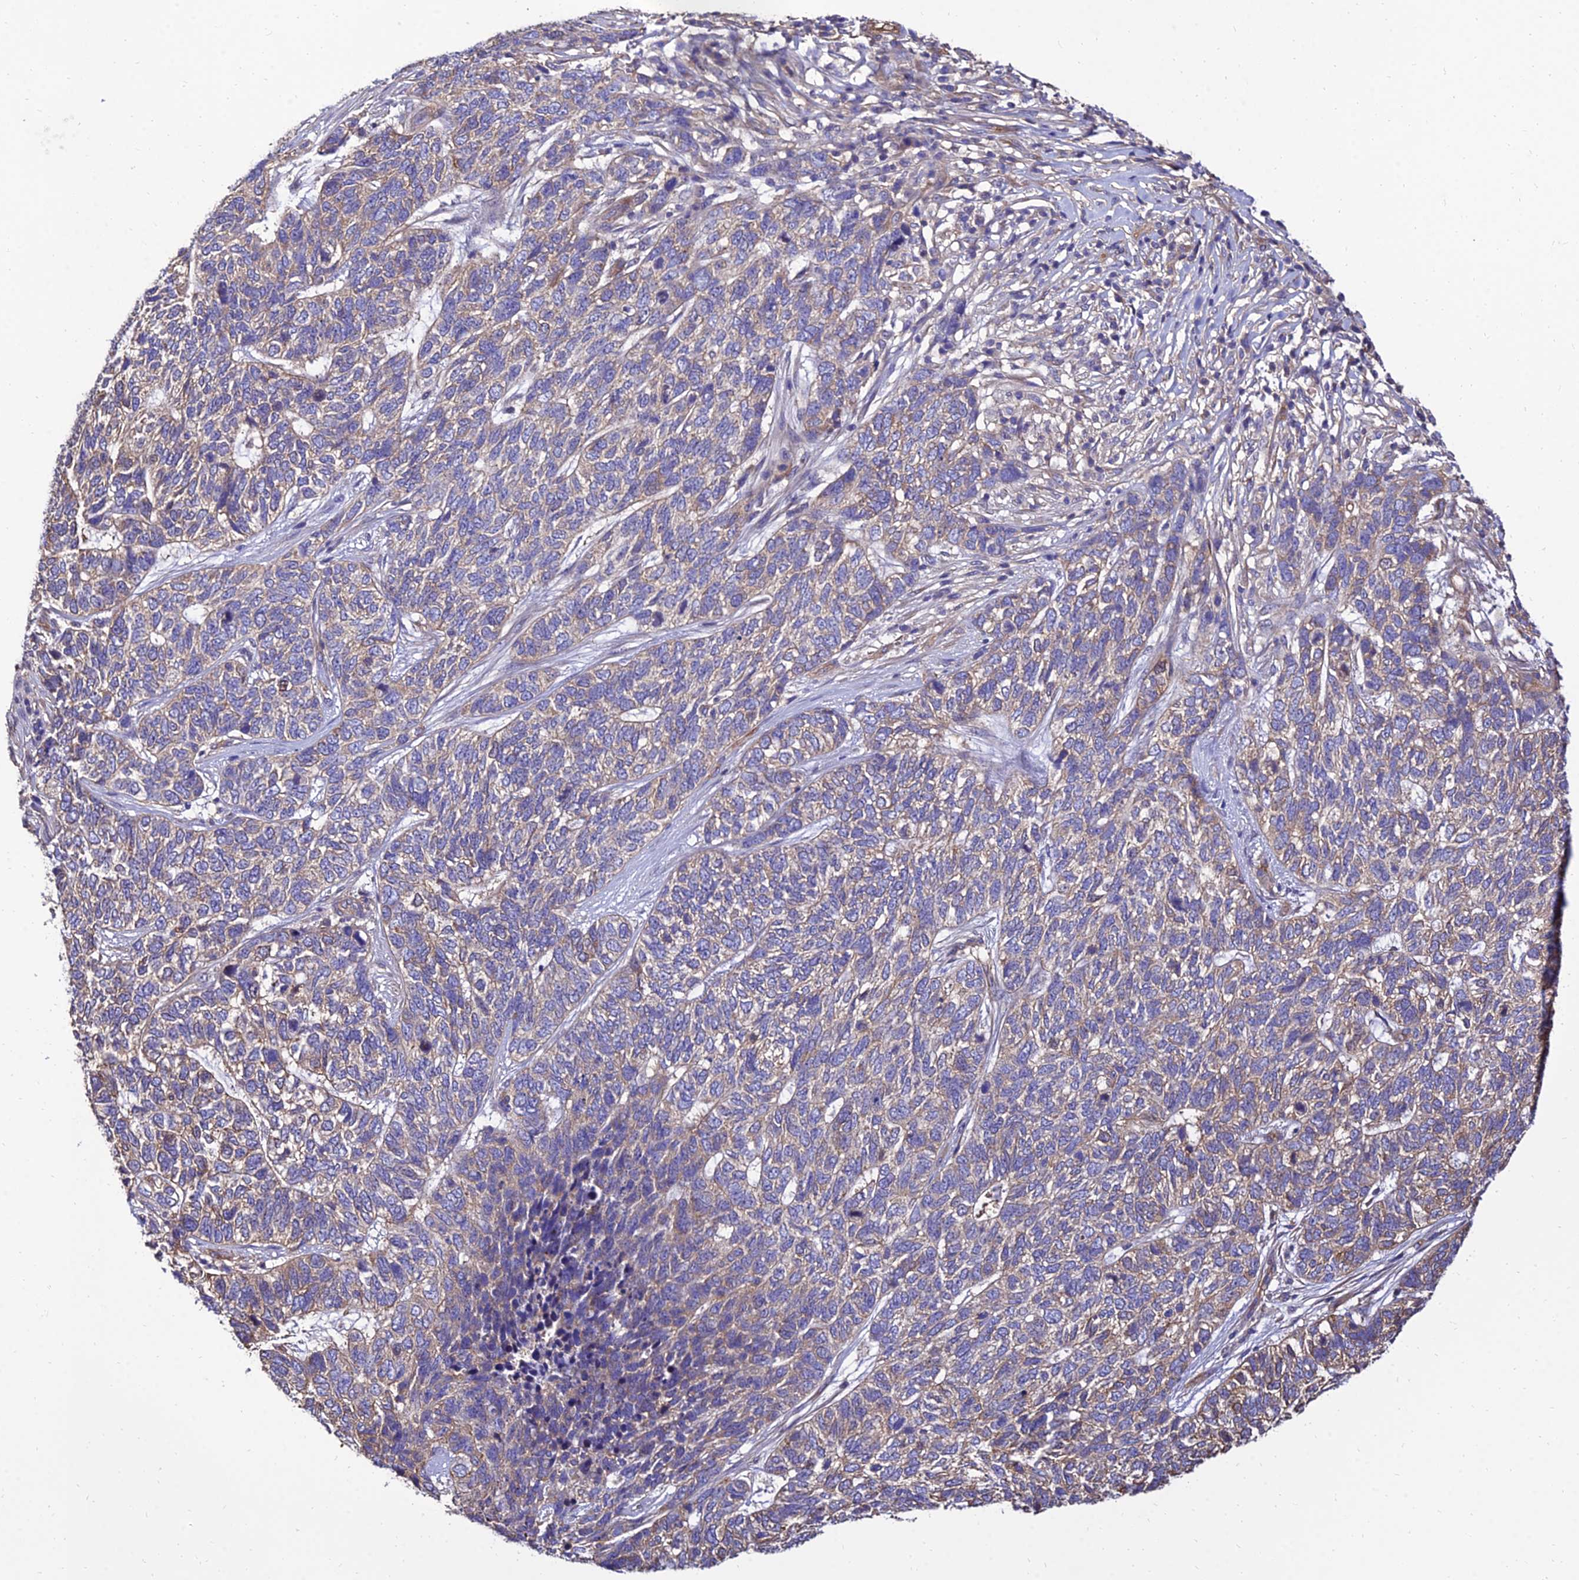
{"staining": {"intensity": "weak", "quantity": "<25%", "location": "cytoplasmic/membranous"}, "tissue": "skin cancer", "cell_type": "Tumor cells", "image_type": "cancer", "snomed": [{"axis": "morphology", "description": "Basal cell carcinoma"}, {"axis": "topography", "description": "Skin"}], "caption": "High magnification brightfield microscopy of basal cell carcinoma (skin) stained with DAB (3,3'-diaminobenzidine) (brown) and counterstained with hematoxylin (blue): tumor cells show no significant staining. Brightfield microscopy of immunohistochemistry stained with DAB (3,3'-diaminobenzidine) (brown) and hematoxylin (blue), captured at high magnification.", "gene": "CALM2", "patient": {"sex": "female", "age": 65}}